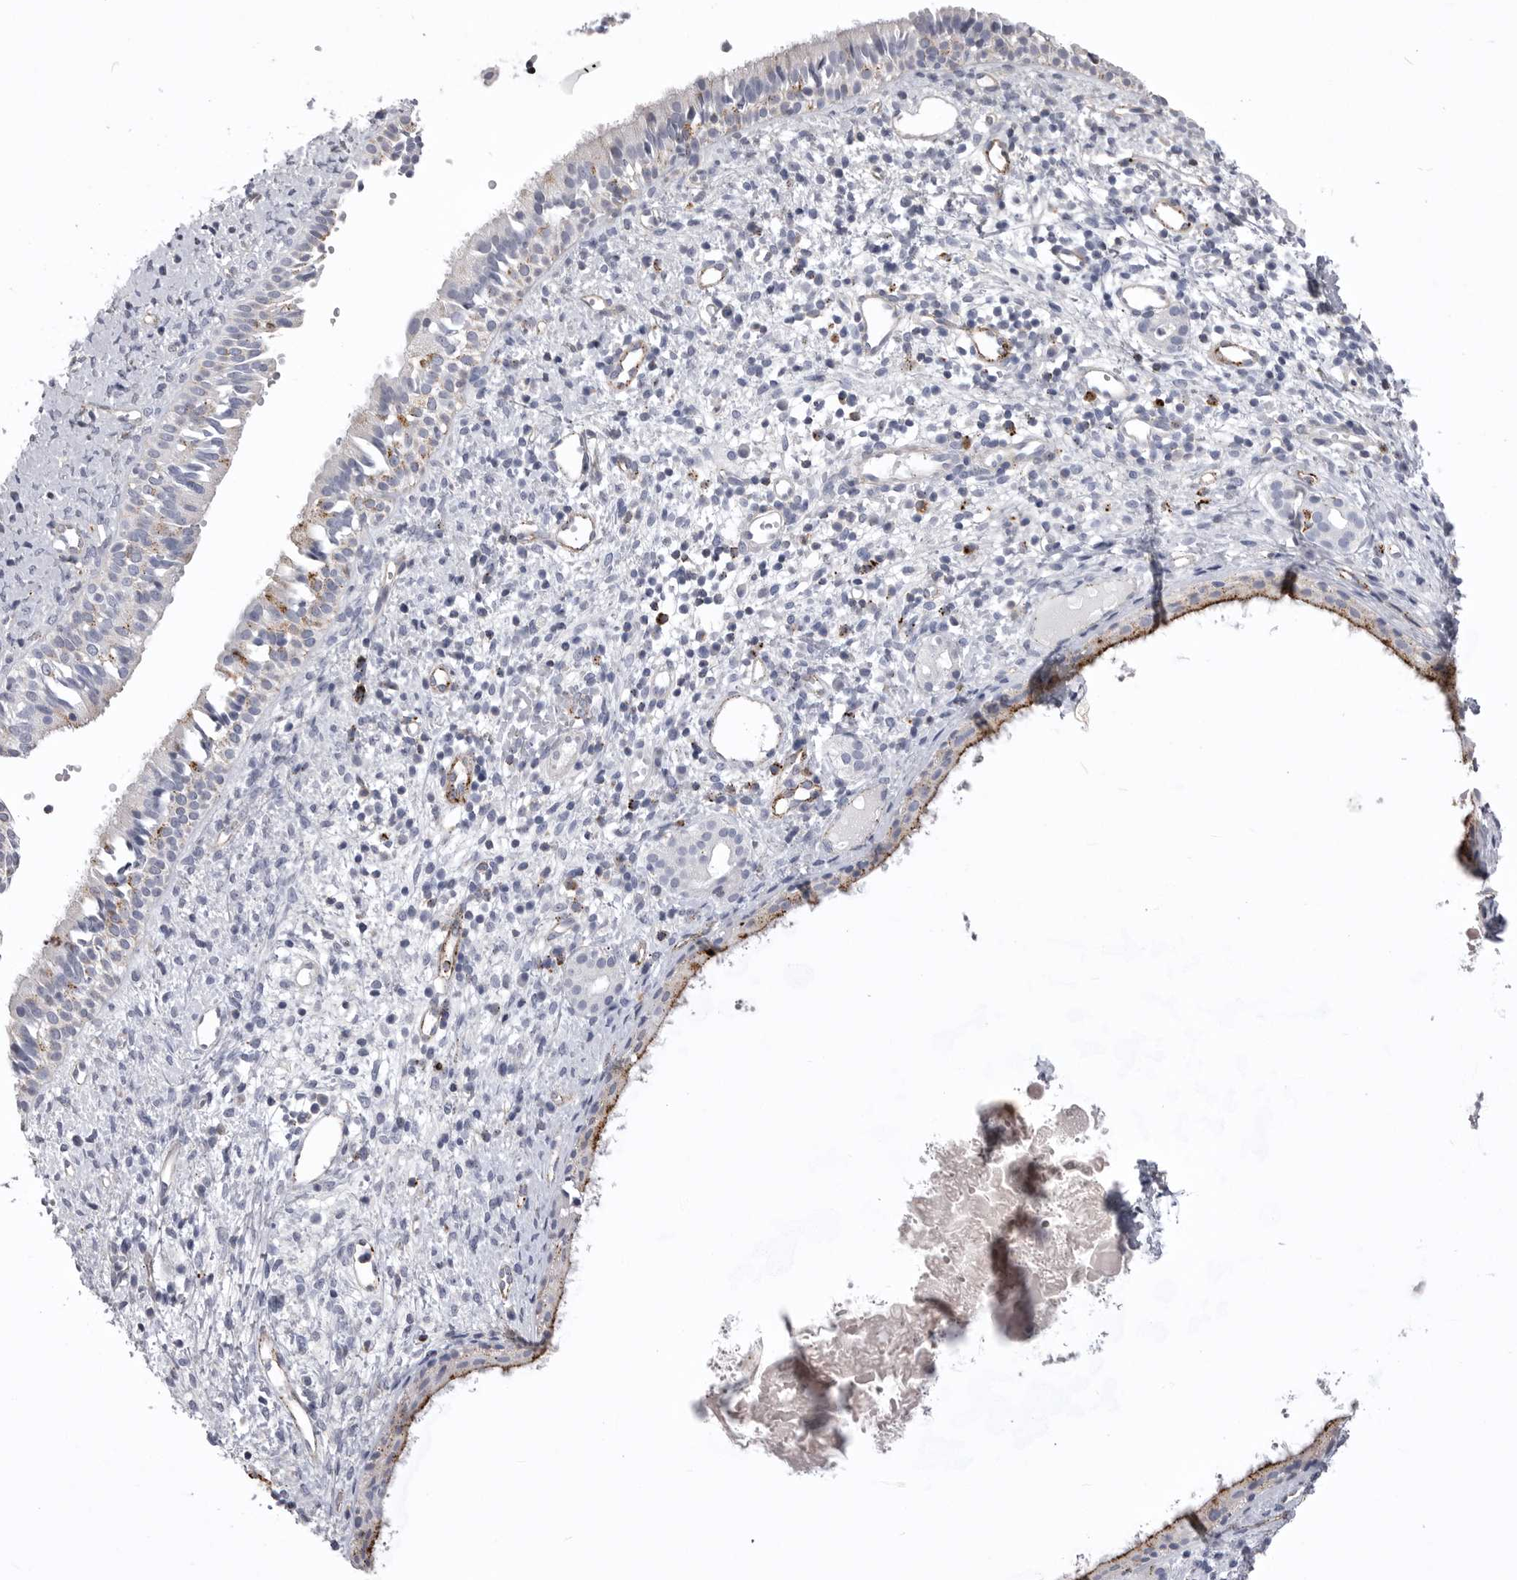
{"staining": {"intensity": "negative", "quantity": "none", "location": "none"}, "tissue": "nasopharynx", "cell_type": "Respiratory epithelial cells", "image_type": "normal", "snomed": [{"axis": "morphology", "description": "Normal tissue, NOS"}, {"axis": "topography", "description": "Nasopharynx"}], "caption": "A micrograph of human nasopharynx is negative for staining in respiratory epithelial cells. (Stains: DAB (3,3'-diaminobenzidine) immunohistochemistry (IHC) with hematoxylin counter stain, Microscopy: brightfield microscopy at high magnification).", "gene": "PSPN", "patient": {"sex": "male", "age": 22}}